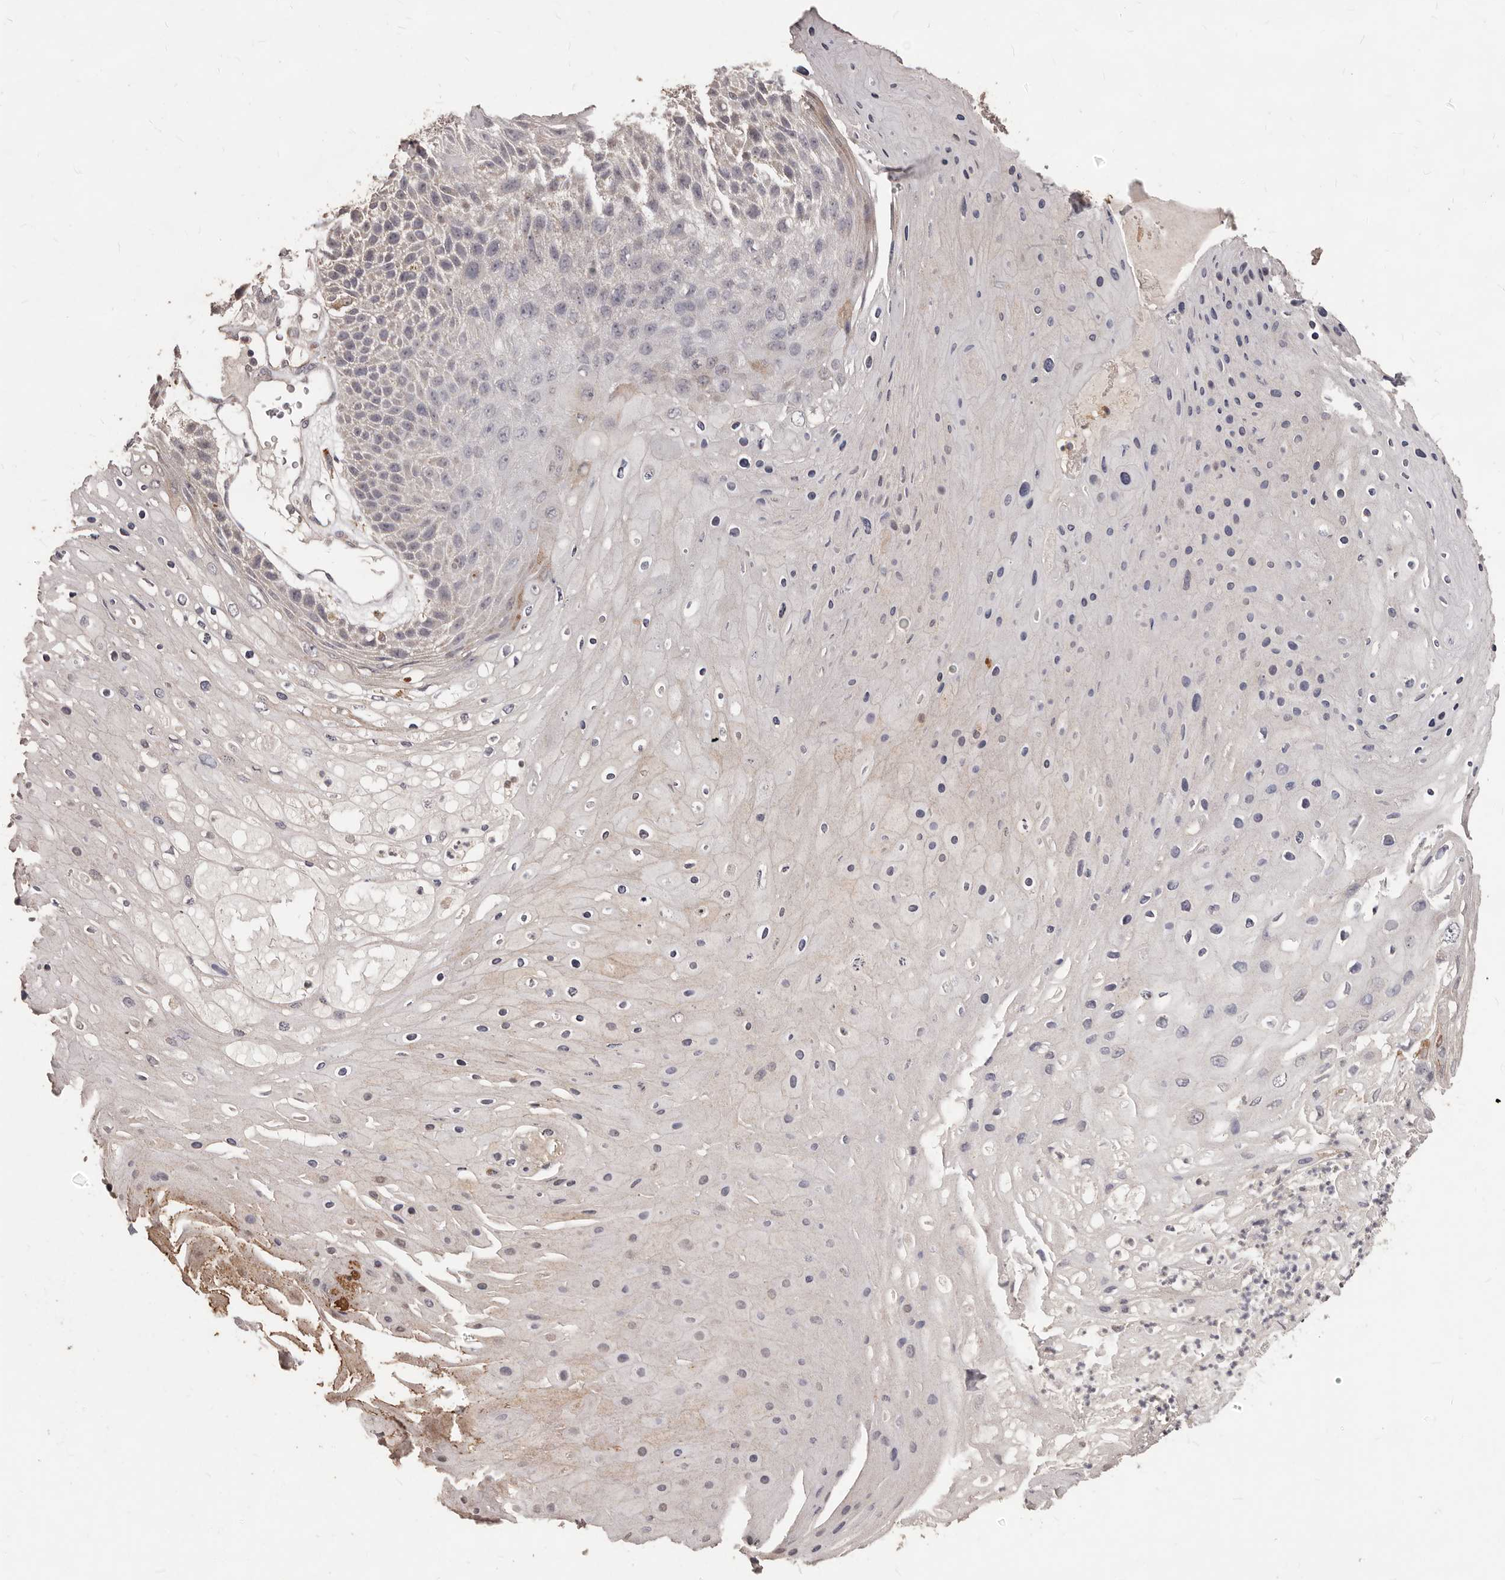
{"staining": {"intensity": "negative", "quantity": "none", "location": "none"}, "tissue": "skin cancer", "cell_type": "Tumor cells", "image_type": "cancer", "snomed": [{"axis": "morphology", "description": "Squamous cell carcinoma, NOS"}, {"axis": "topography", "description": "Skin"}], "caption": "Immunohistochemical staining of human skin cancer exhibits no significant expression in tumor cells.", "gene": "PRSS27", "patient": {"sex": "female", "age": 88}}